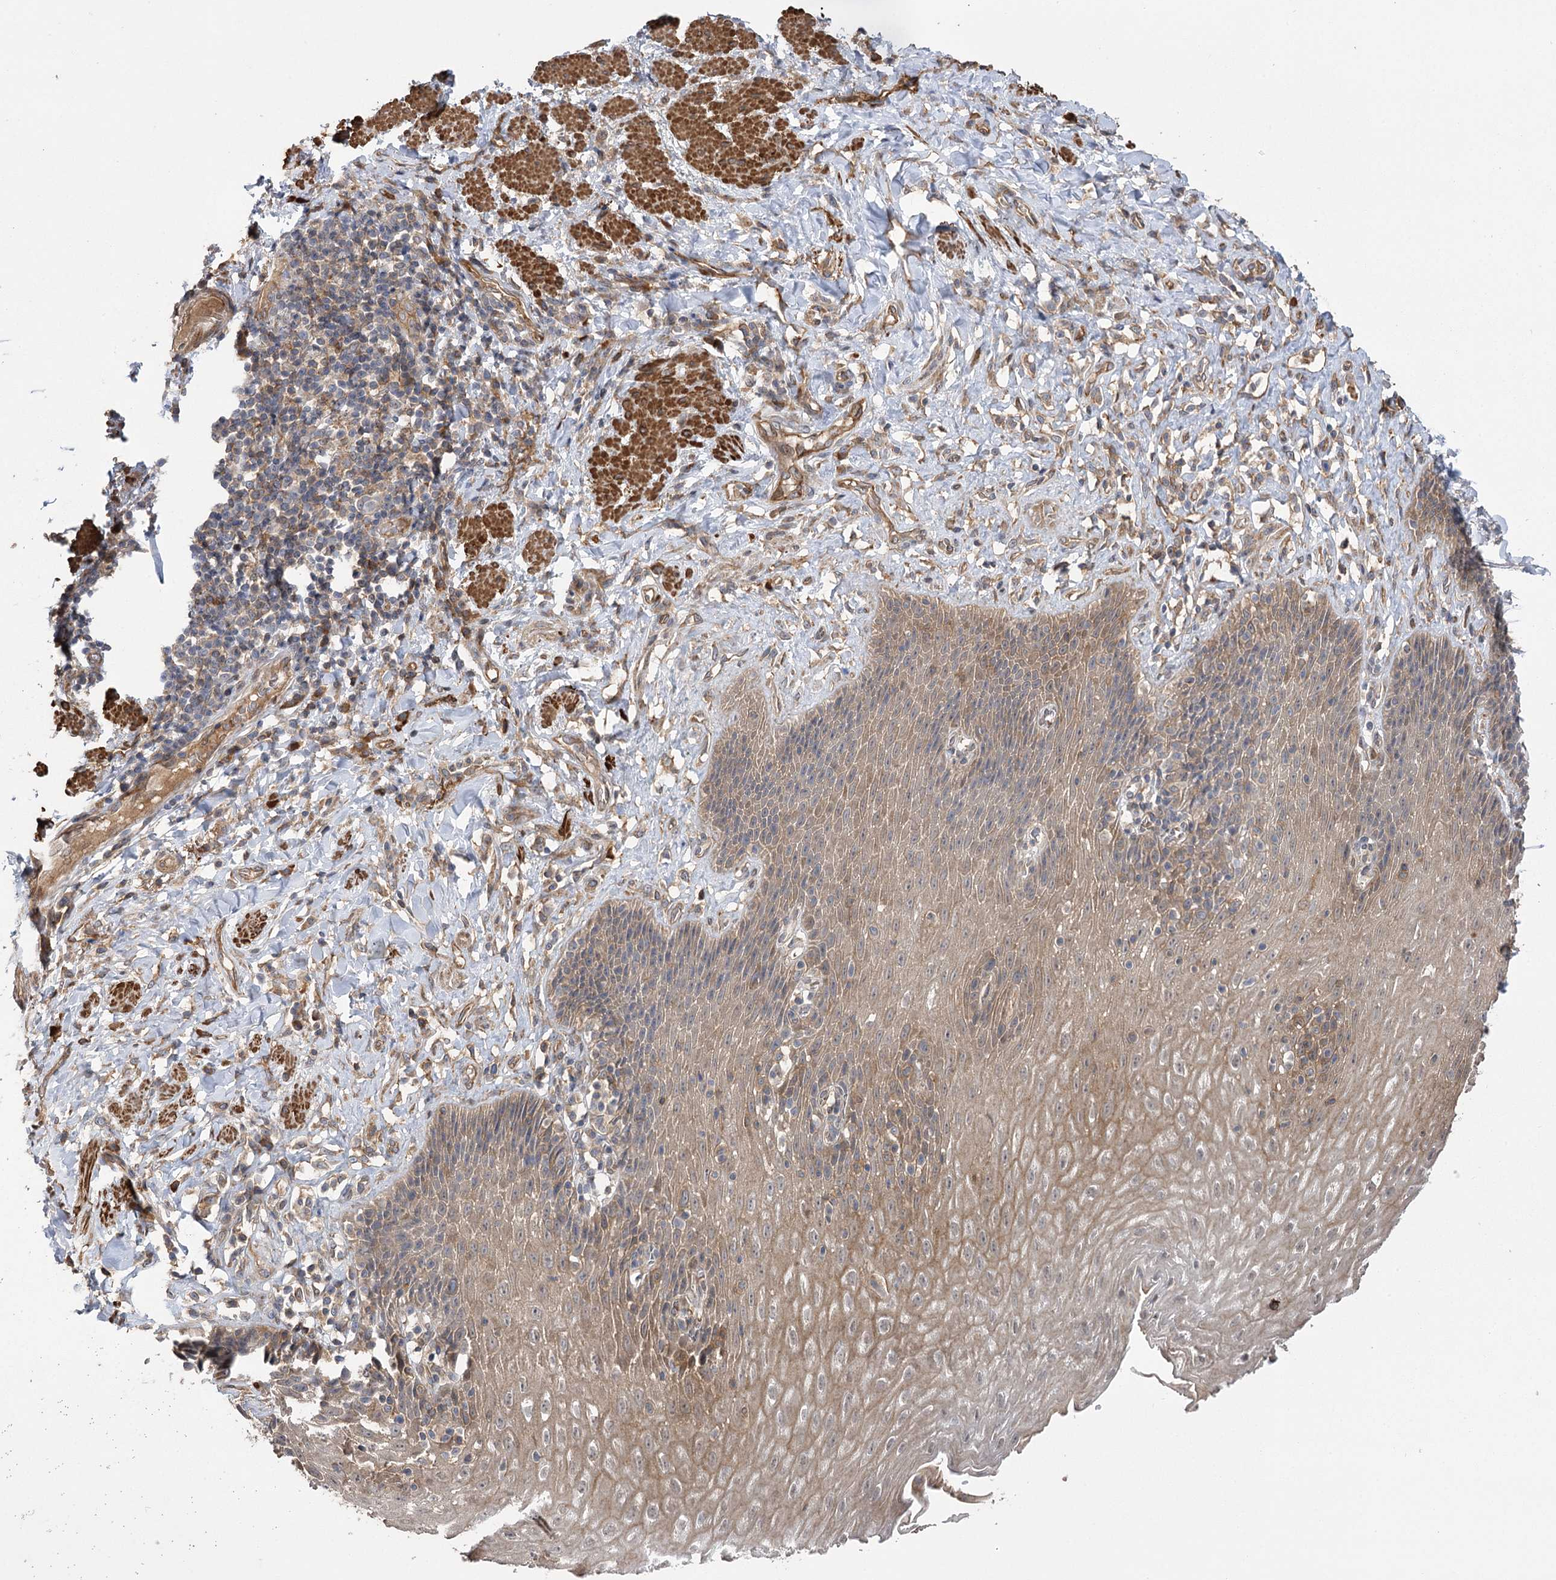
{"staining": {"intensity": "moderate", "quantity": ">75%", "location": "cytoplasmic/membranous"}, "tissue": "esophagus", "cell_type": "Squamous epithelial cells", "image_type": "normal", "snomed": [{"axis": "morphology", "description": "Normal tissue, NOS"}, {"axis": "topography", "description": "Esophagus"}], "caption": "Esophagus stained with DAB (3,3'-diaminobenzidine) IHC reveals medium levels of moderate cytoplasmic/membranous expression in about >75% of squamous epithelial cells.", "gene": "KCNN2", "patient": {"sex": "female", "age": 61}}